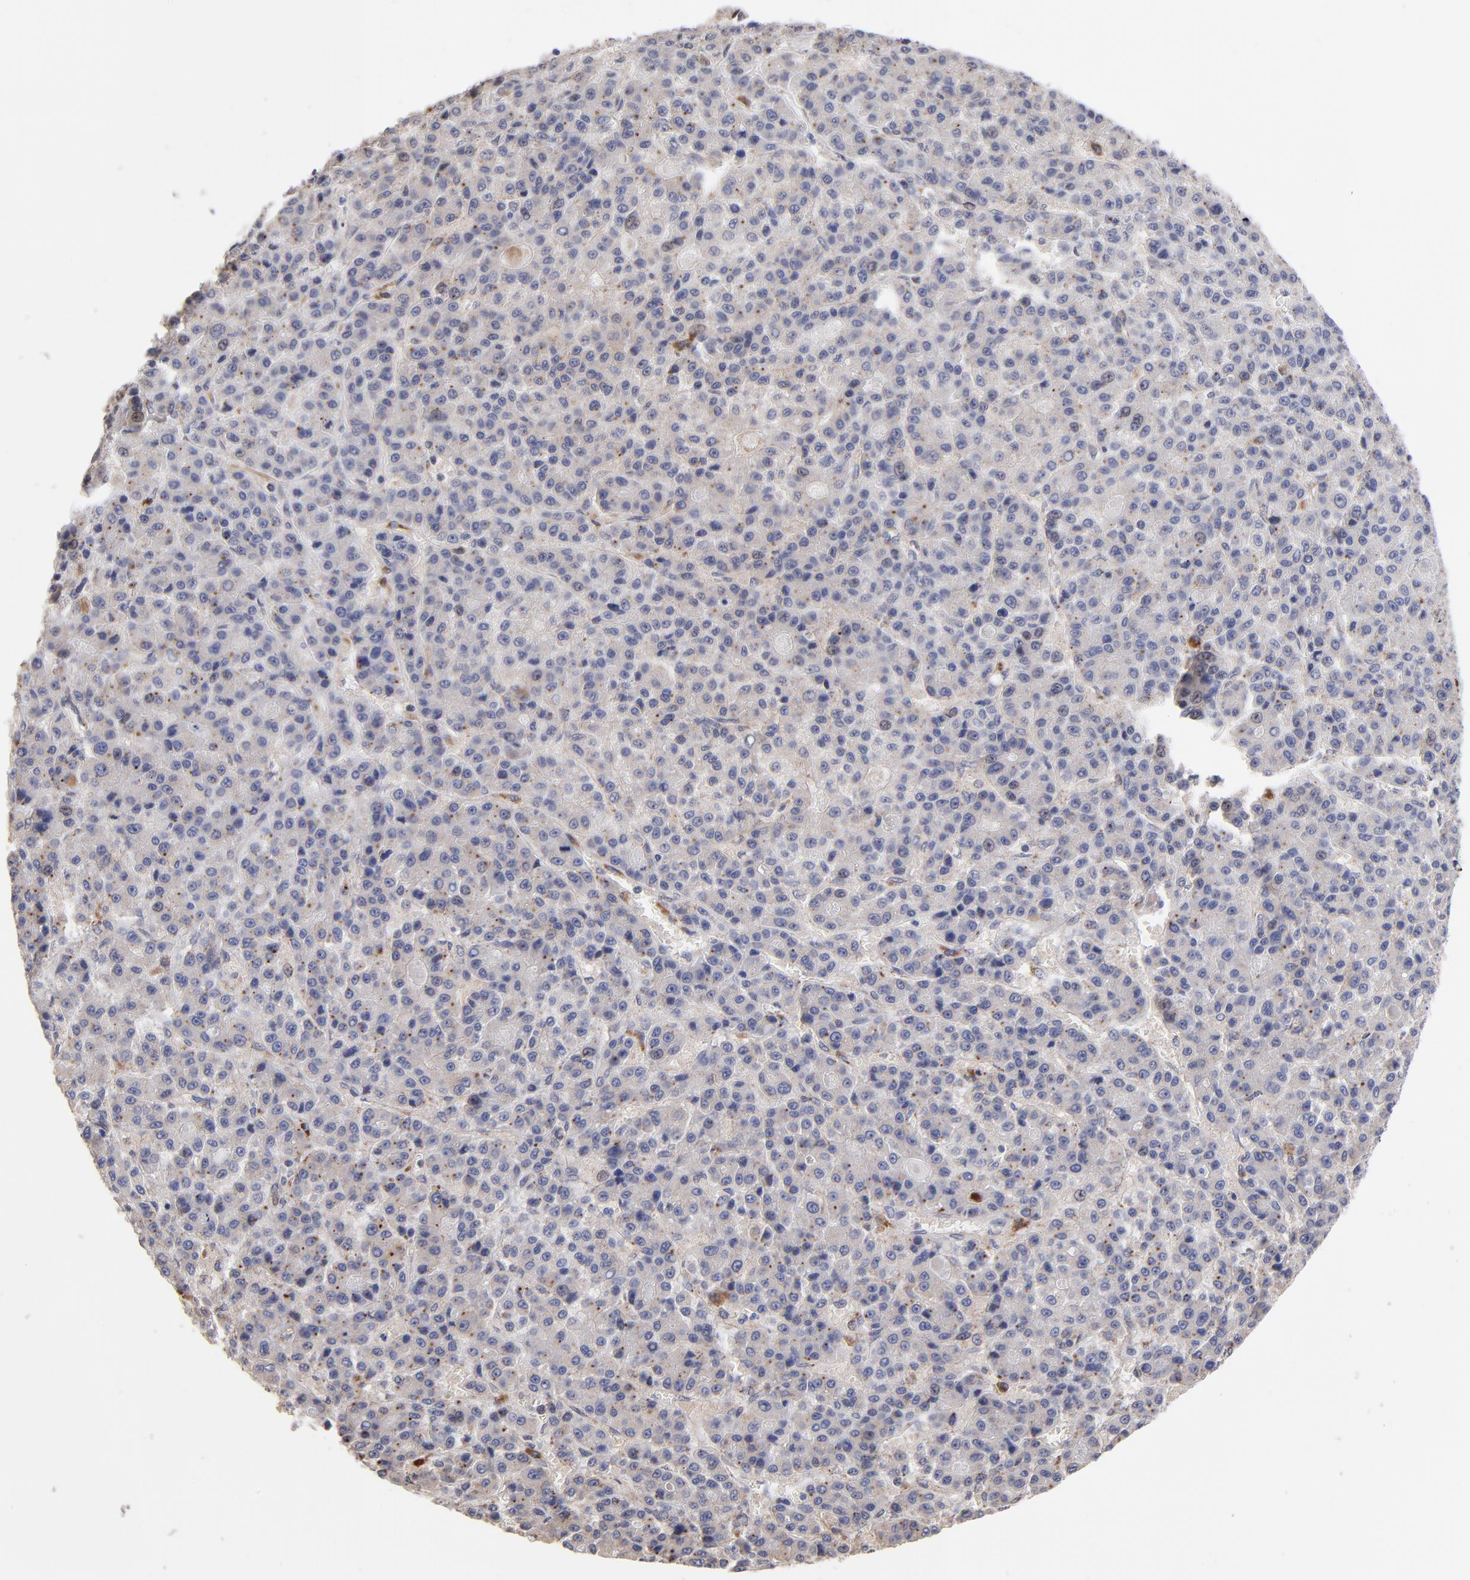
{"staining": {"intensity": "negative", "quantity": "none", "location": "none"}, "tissue": "liver cancer", "cell_type": "Tumor cells", "image_type": "cancer", "snomed": [{"axis": "morphology", "description": "Carcinoma, Hepatocellular, NOS"}, {"axis": "topography", "description": "Liver"}], "caption": "Liver cancer (hepatocellular carcinoma) was stained to show a protein in brown. There is no significant positivity in tumor cells.", "gene": "PDE4B", "patient": {"sex": "male", "age": 70}}